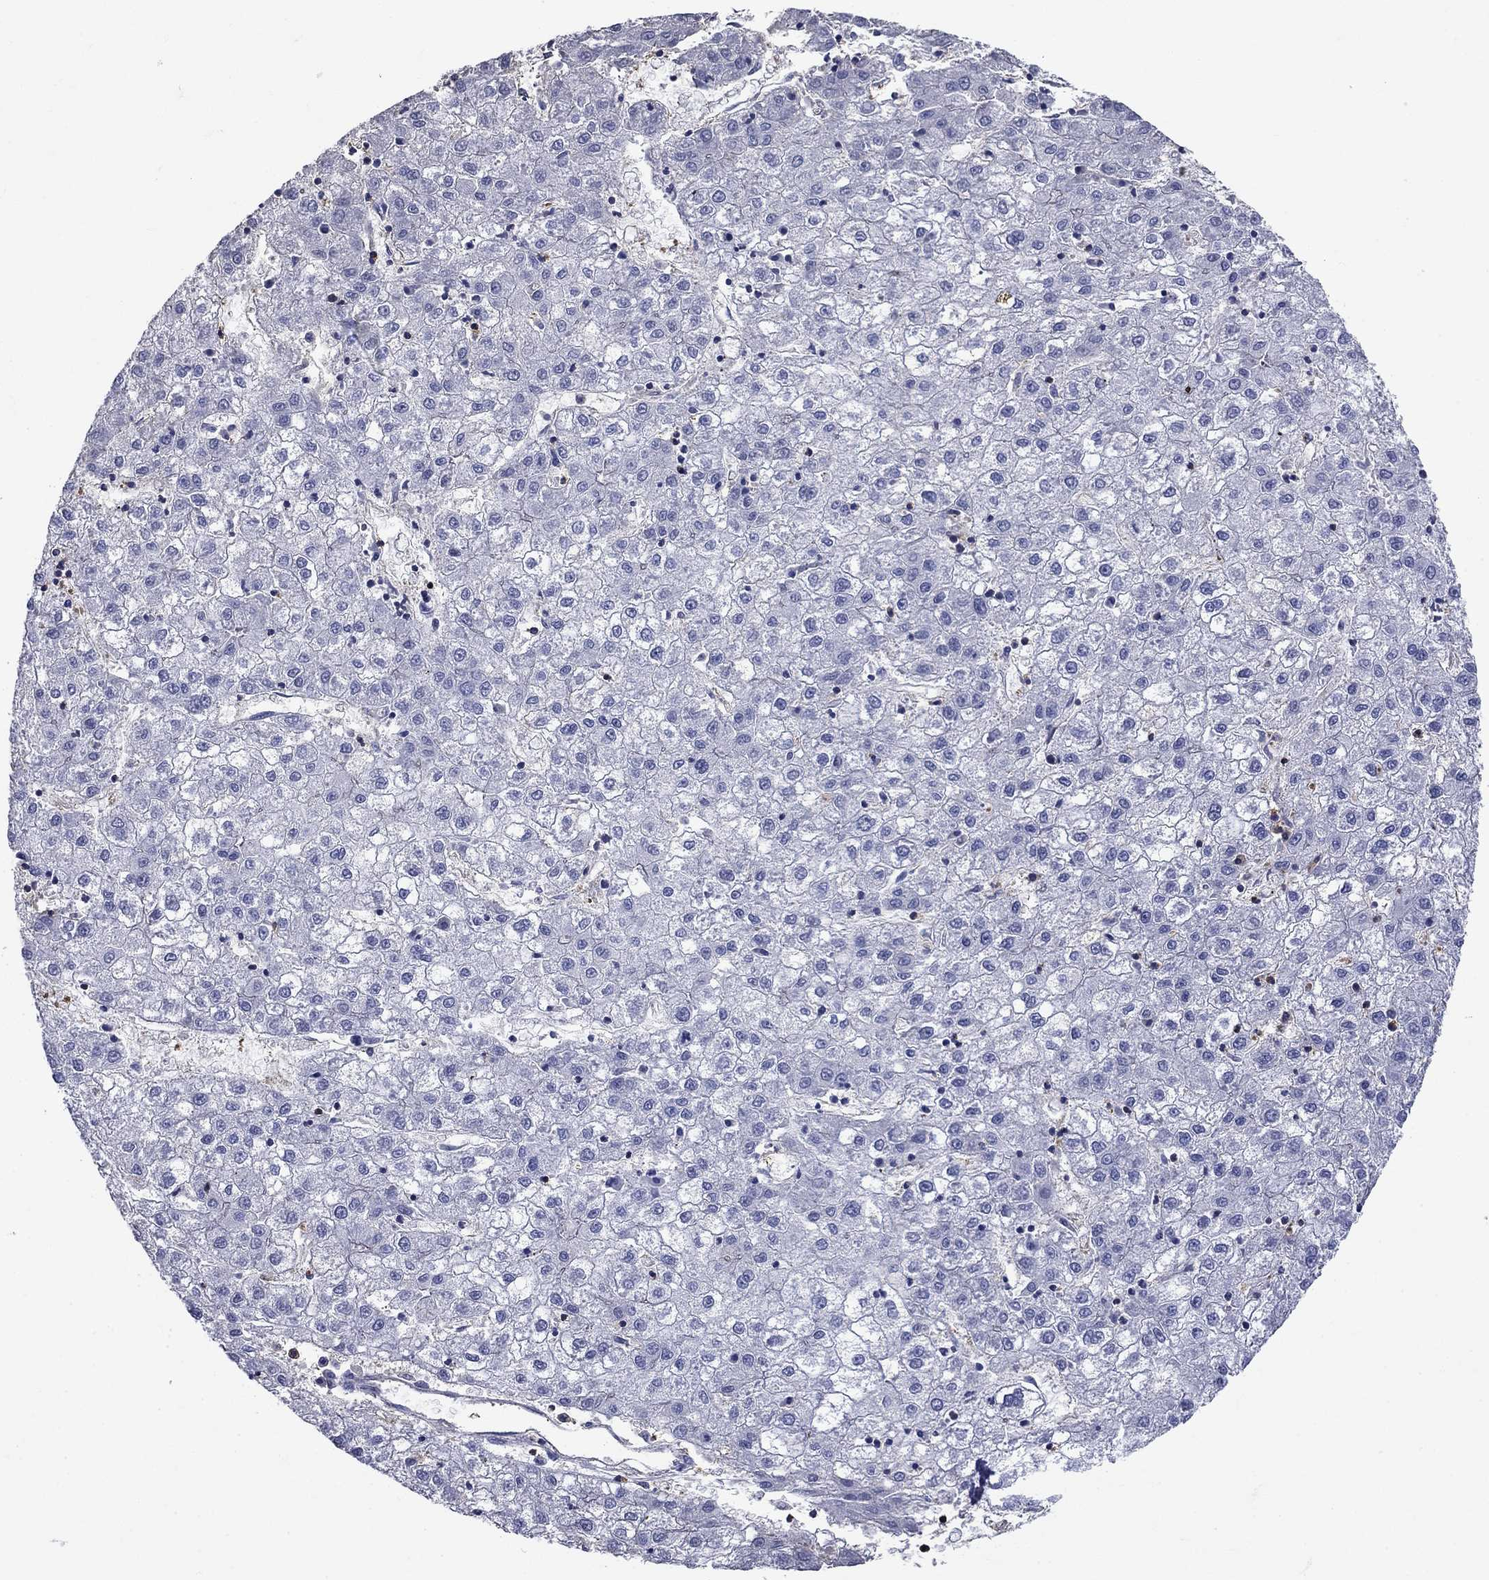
{"staining": {"intensity": "negative", "quantity": "none", "location": "none"}, "tissue": "liver cancer", "cell_type": "Tumor cells", "image_type": "cancer", "snomed": [{"axis": "morphology", "description": "Carcinoma, Hepatocellular, NOS"}, {"axis": "topography", "description": "Liver"}], "caption": "This image is of liver cancer stained with immunohistochemistry to label a protein in brown with the nuclei are counter-stained blue. There is no expression in tumor cells.", "gene": "DVL1", "patient": {"sex": "male", "age": 72}}